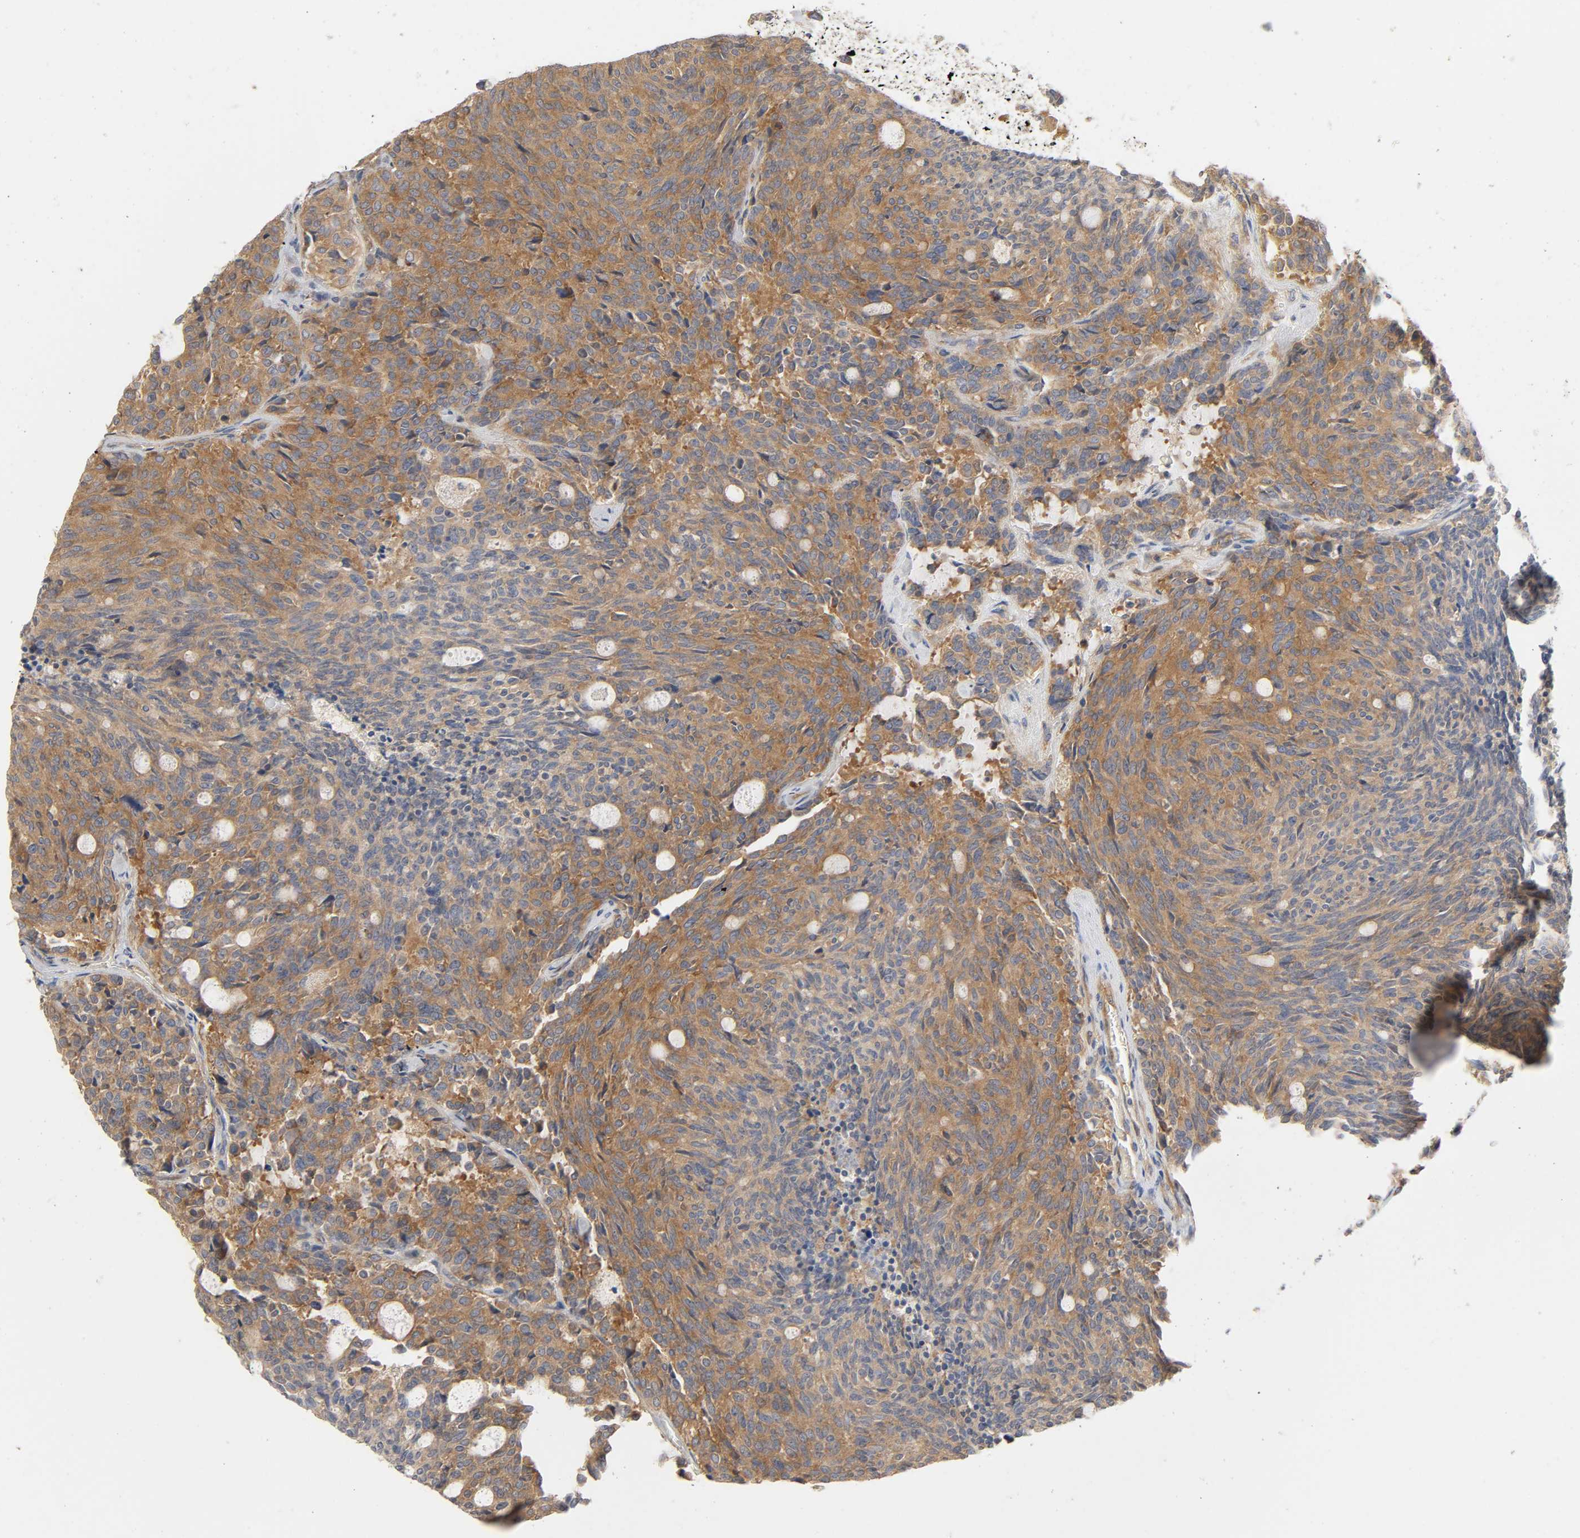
{"staining": {"intensity": "moderate", "quantity": ">75%", "location": "cytoplasmic/membranous"}, "tissue": "carcinoid", "cell_type": "Tumor cells", "image_type": "cancer", "snomed": [{"axis": "morphology", "description": "Carcinoid, malignant, NOS"}, {"axis": "topography", "description": "Pancreas"}], "caption": "A high-resolution micrograph shows immunohistochemistry (IHC) staining of malignant carcinoid, which displays moderate cytoplasmic/membranous staining in approximately >75% of tumor cells.", "gene": "SCHIP1", "patient": {"sex": "female", "age": 54}}